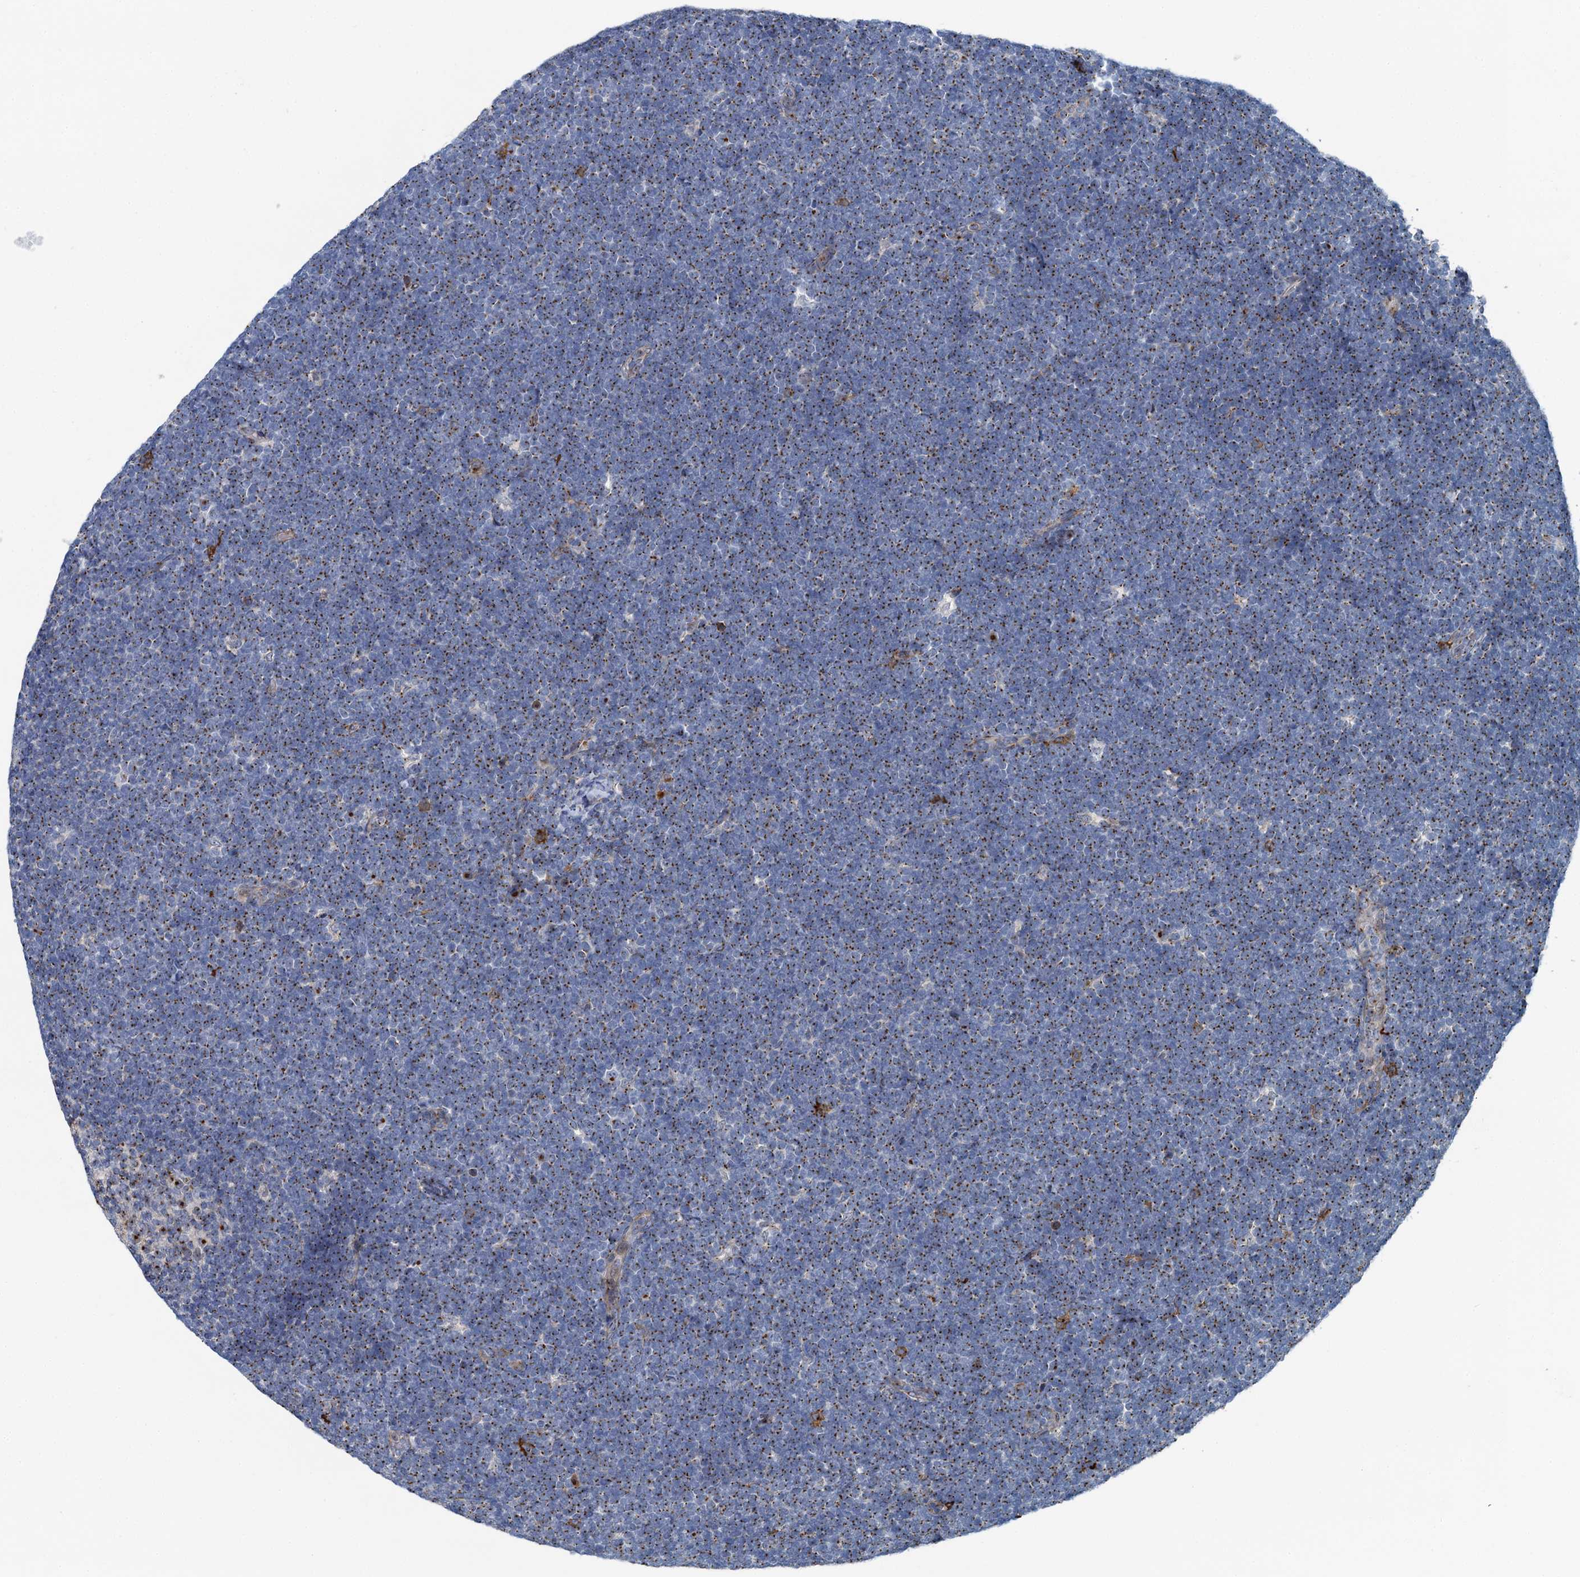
{"staining": {"intensity": "strong", "quantity": "25%-75%", "location": "cytoplasmic/membranous"}, "tissue": "lymphoma", "cell_type": "Tumor cells", "image_type": "cancer", "snomed": [{"axis": "morphology", "description": "Malignant lymphoma, non-Hodgkin's type, High grade"}, {"axis": "topography", "description": "Lymph node"}], "caption": "Immunohistochemical staining of lymphoma reveals high levels of strong cytoplasmic/membranous protein expression in approximately 25%-75% of tumor cells.", "gene": "BET1L", "patient": {"sex": "male", "age": 13}}